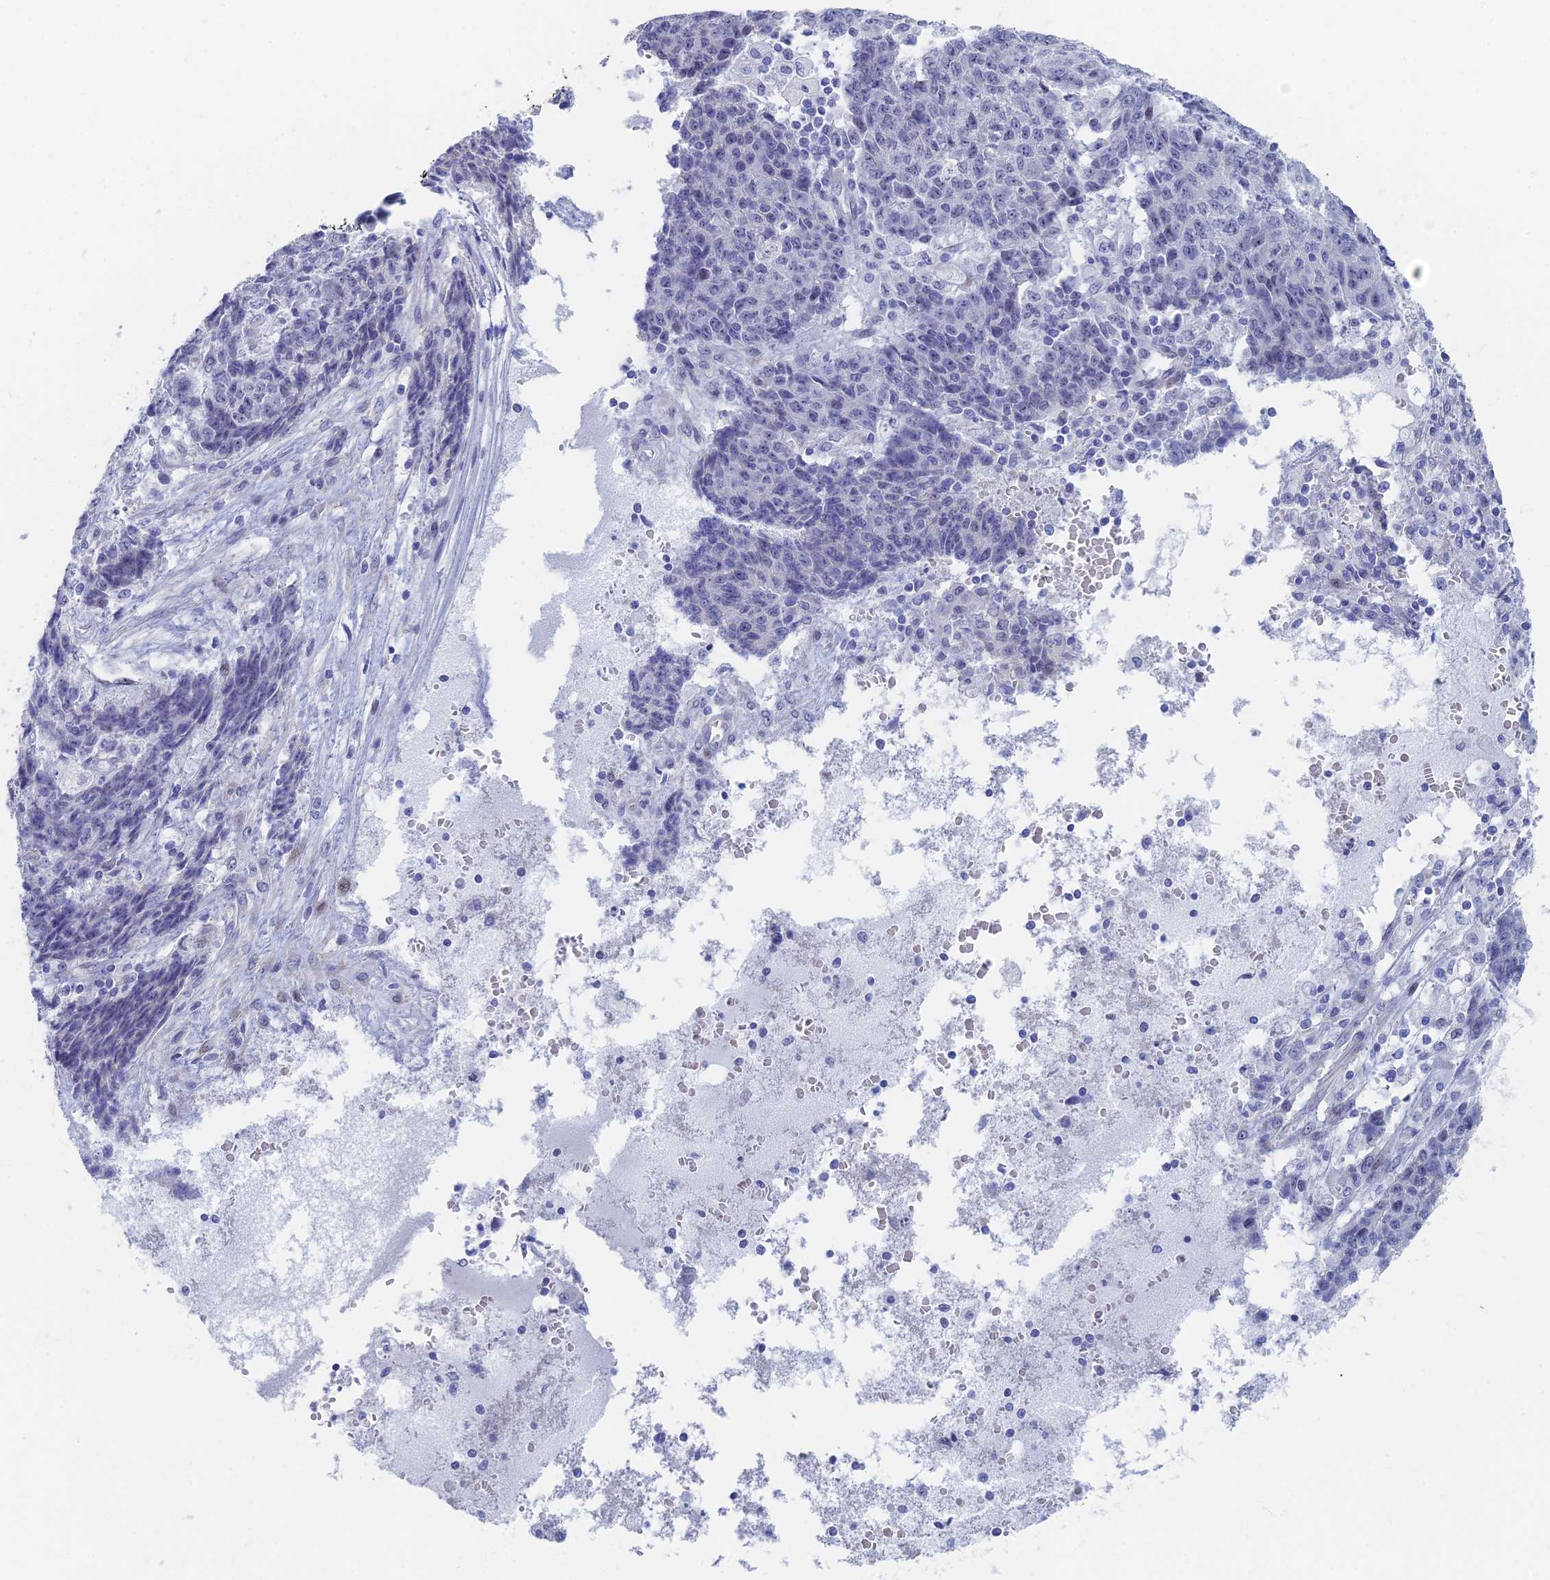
{"staining": {"intensity": "negative", "quantity": "none", "location": "none"}, "tissue": "ovarian cancer", "cell_type": "Tumor cells", "image_type": "cancer", "snomed": [{"axis": "morphology", "description": "Carcinoma, endometroid"}, {"axis": "topography", "description": "Ovary"}], "caption": "Immunohistochemical staining of ovarian endometroid carcinoma displays no significant positivity in tumor cells. Brightfield microscopy of immunohistochemistry stained with DAB (brown) and hematoxylin (blue), captured at high magnification.", "gene": "DRGX", "patient": {"sex": "female", "age": 42}}